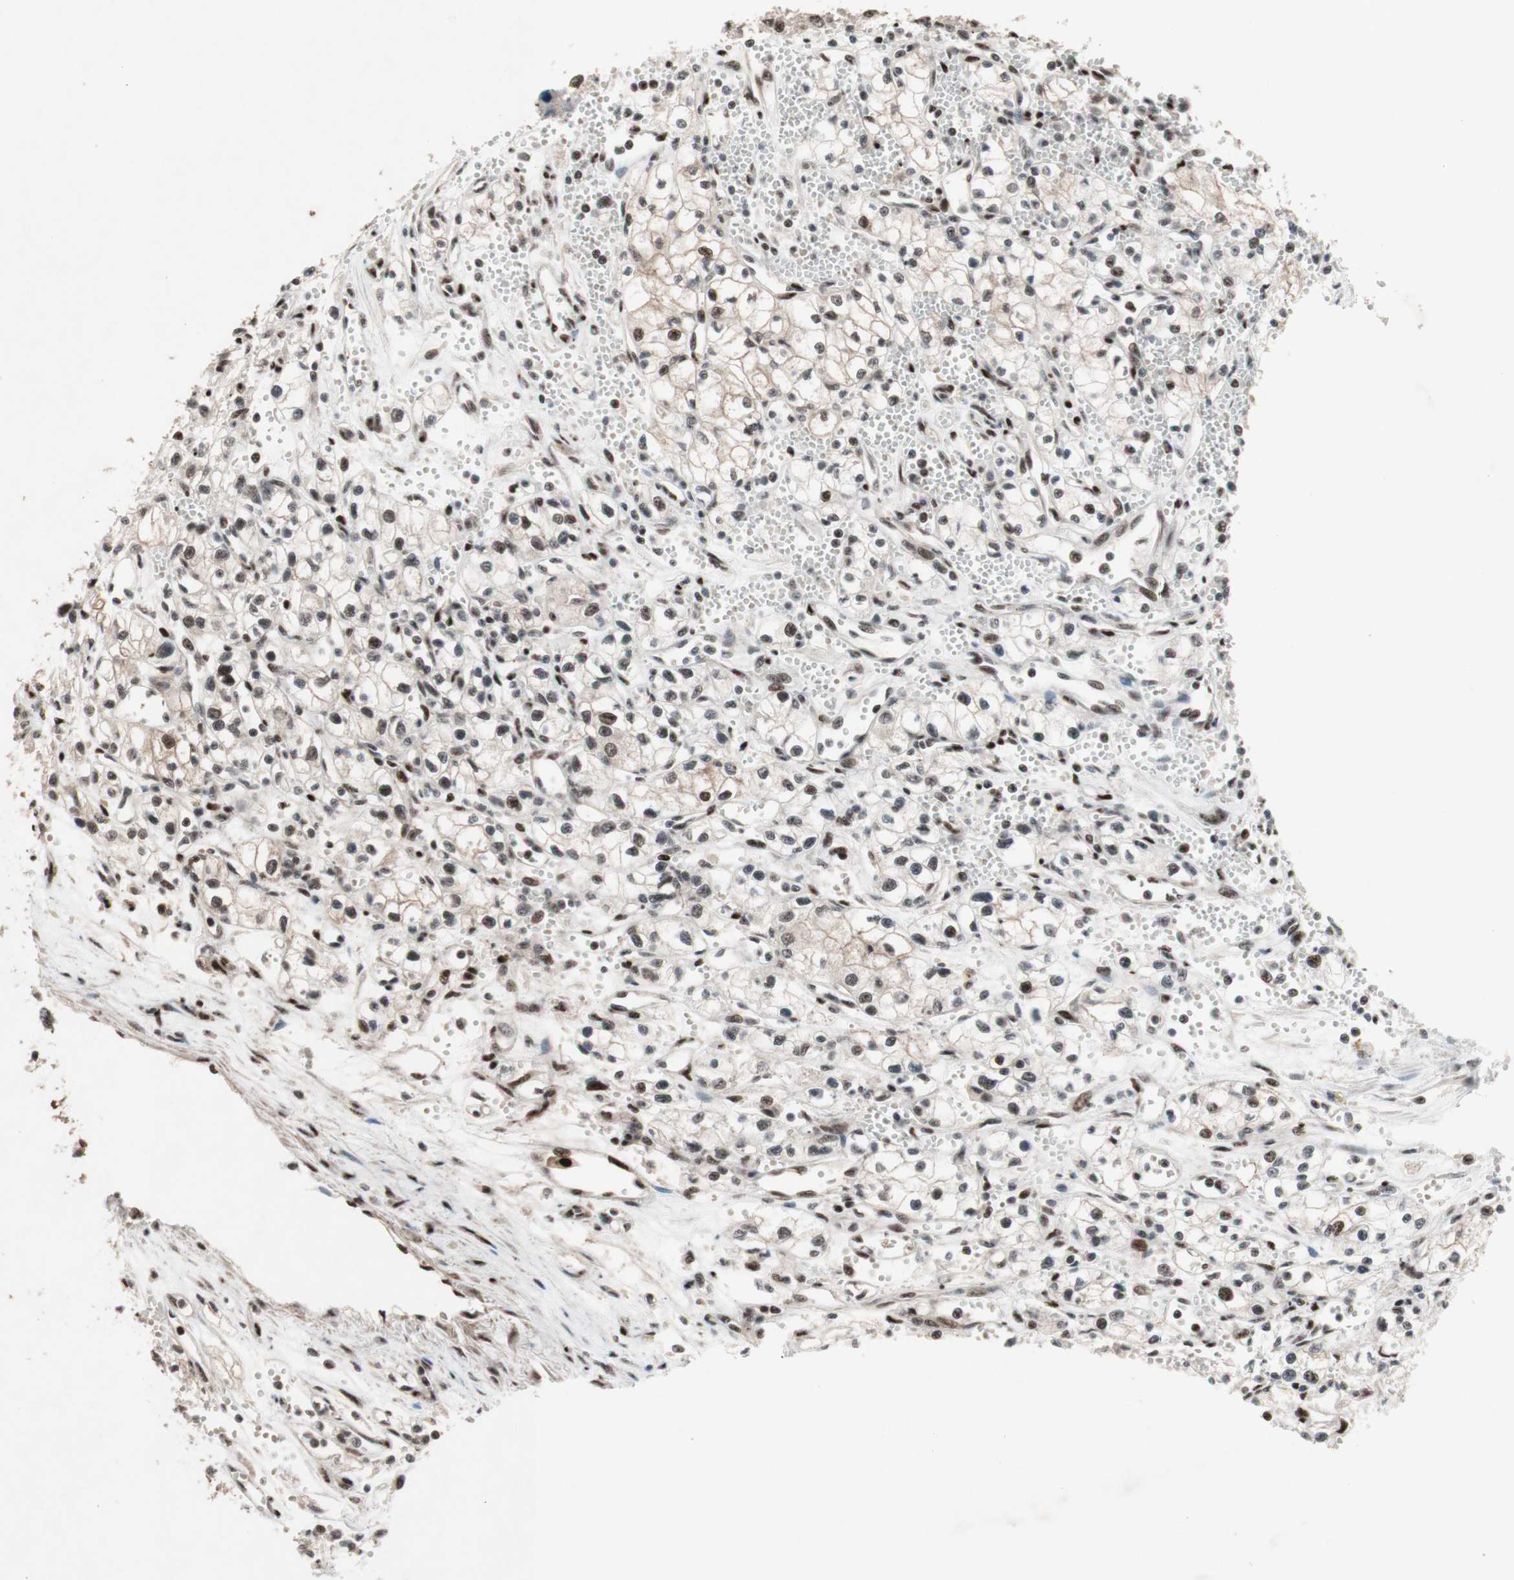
{"staining": {"intensity": "strong", "quantity": ">75%", "location": "nuclear"}, "tissue": "renal cancer", "cell_type": "Tumor cells", "image_type": "cancer", "snomed": [{"axis": "morphology", "description": "Normal tissue, NOS"}, {"axis": "morphology", "description": "Adenocarcinoma, NOS"}, {"axis": "topography", "description": "Kidney"}], "caption": "Protein expression by immunohistochemistry (IHC) shows strong nuclear expression in approximately >75% of tumor cells in renal cancer.", "gene": "TLE1", "patient": {"sex": "male", "age": 59}}